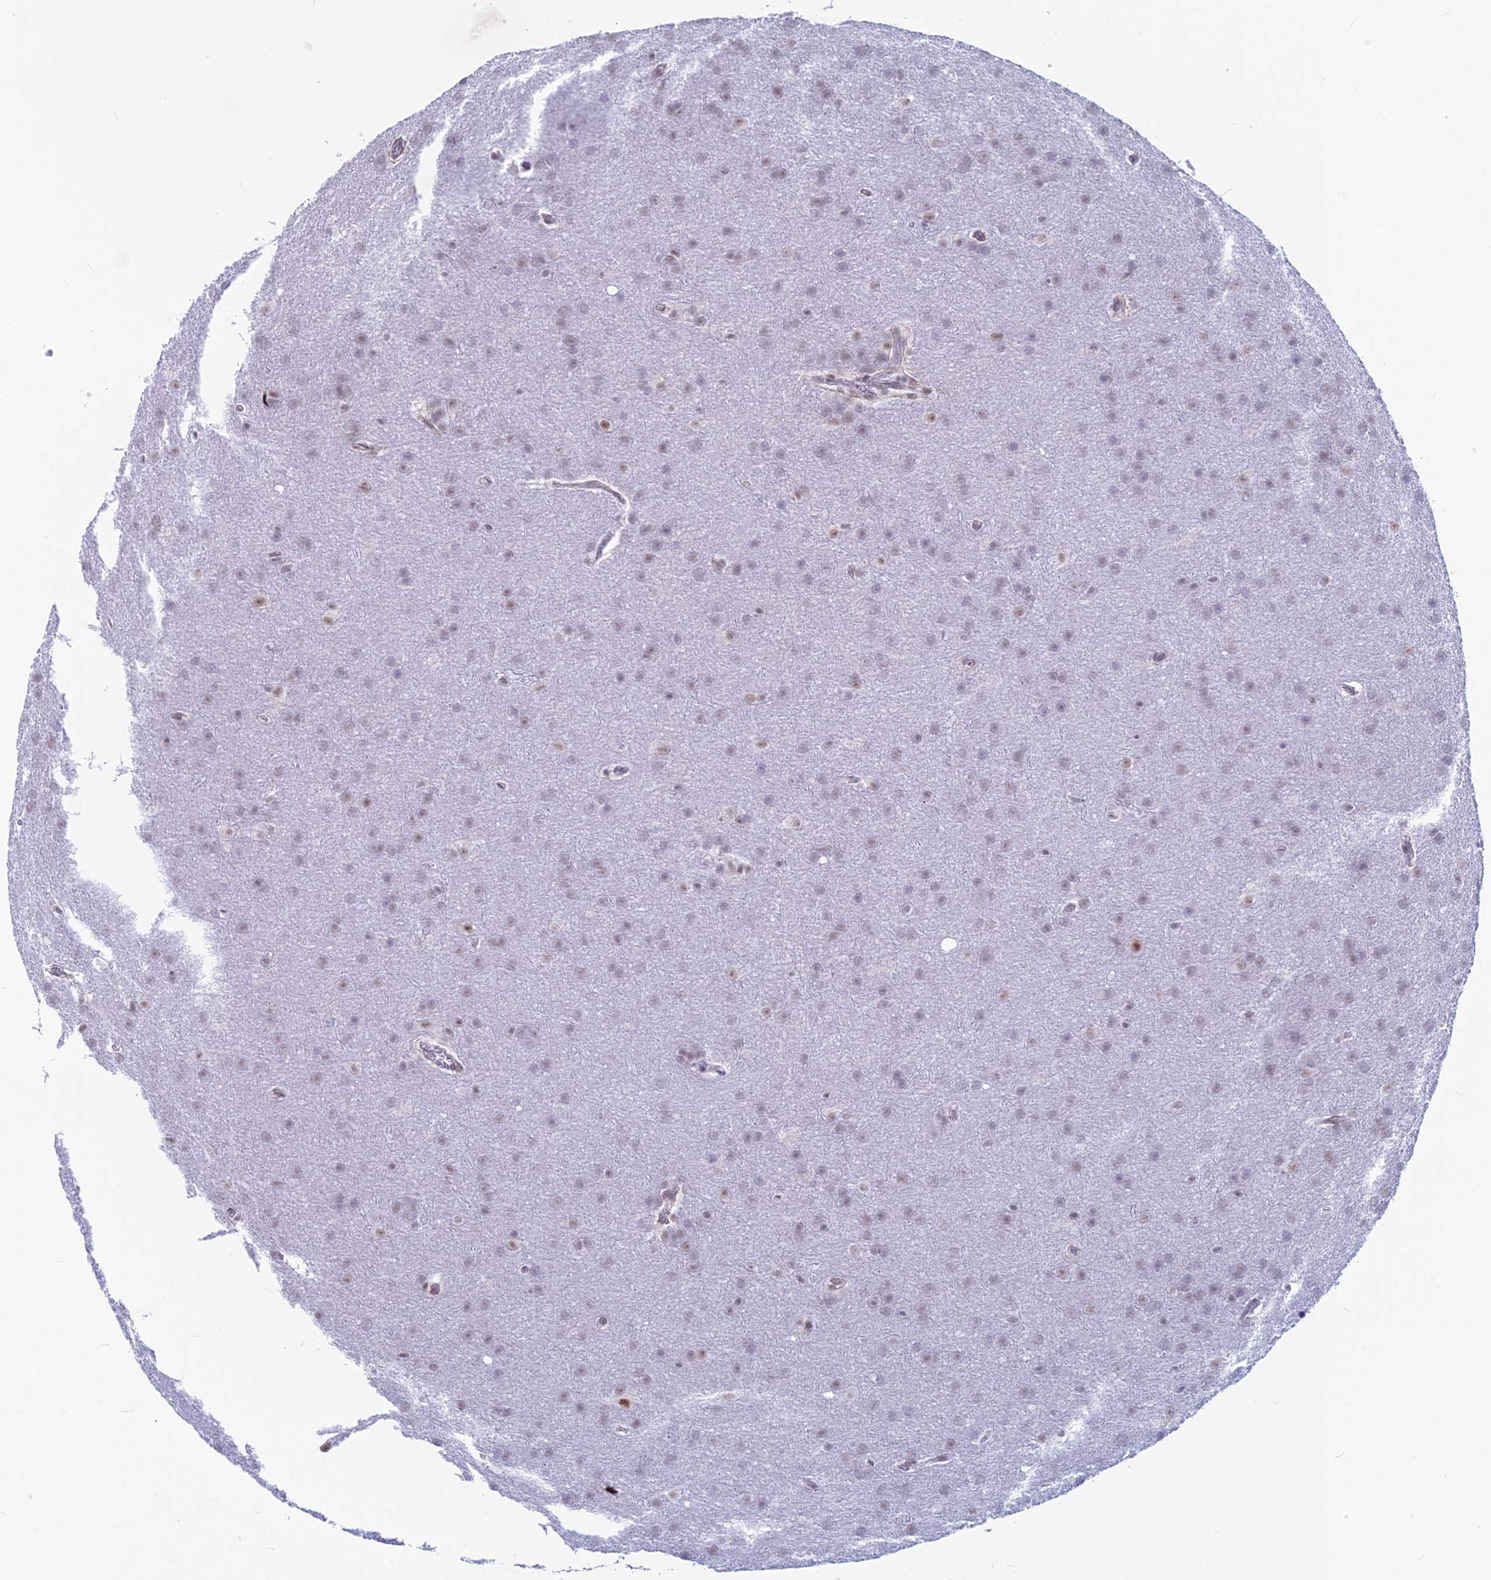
{"staining": {"intensity": "weak", "quantity": "<25%", "location": "nuclear"}, "tissue": "glioma", "cell_type": "Tumor cells", "image_type": "cancer", "snomed": [{"axis": "morphology", "description": "Glioma, malignant, Low grade"}, {"axis": "topography", "description": "Brain"}], "caption": "Glioma stained for a protein using immunohistochemistry (IHC) demonstrates no staining tumor cells.", "gene": "SRSF5", "patient": {"sex": "female", "age": 32}}